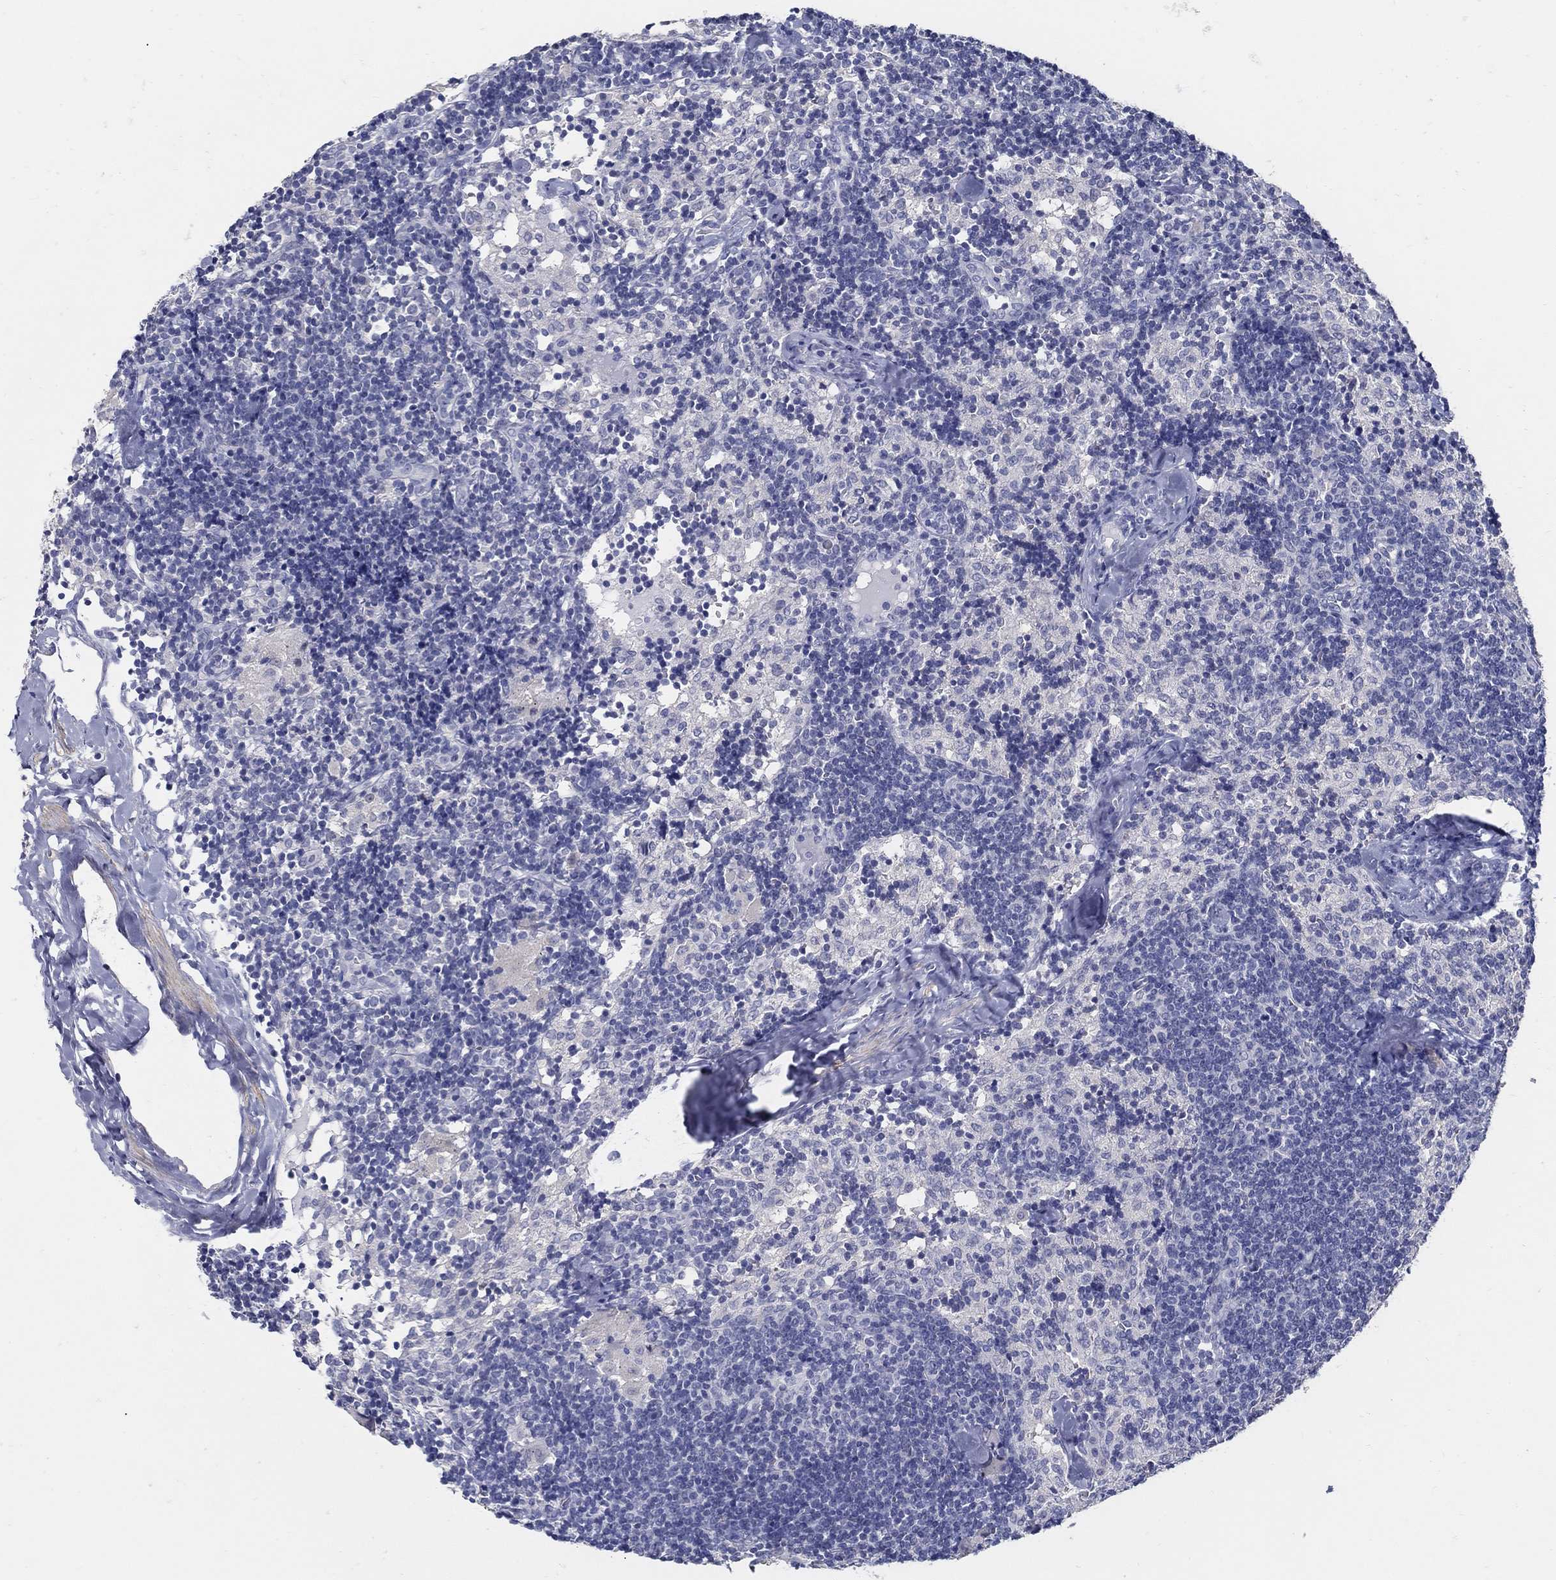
{"staining": {"intensity": "negative", "quantity": "none", "location": "none"}, "tissue": "lymph node", "cell_type": "Germinal center cells", "image_type": "normal", "snomed": [{"axis": "morphology", "description": "Normal tissue, NOS"}, {"axis": "topography", "description": "Lymph node"}], "caption": "Immunohistochemical staining of benign human lymph node reveals no significant staining in germinal center cells.", "gene": "USP29", "patient": {"sex": "female", "age": 52}}